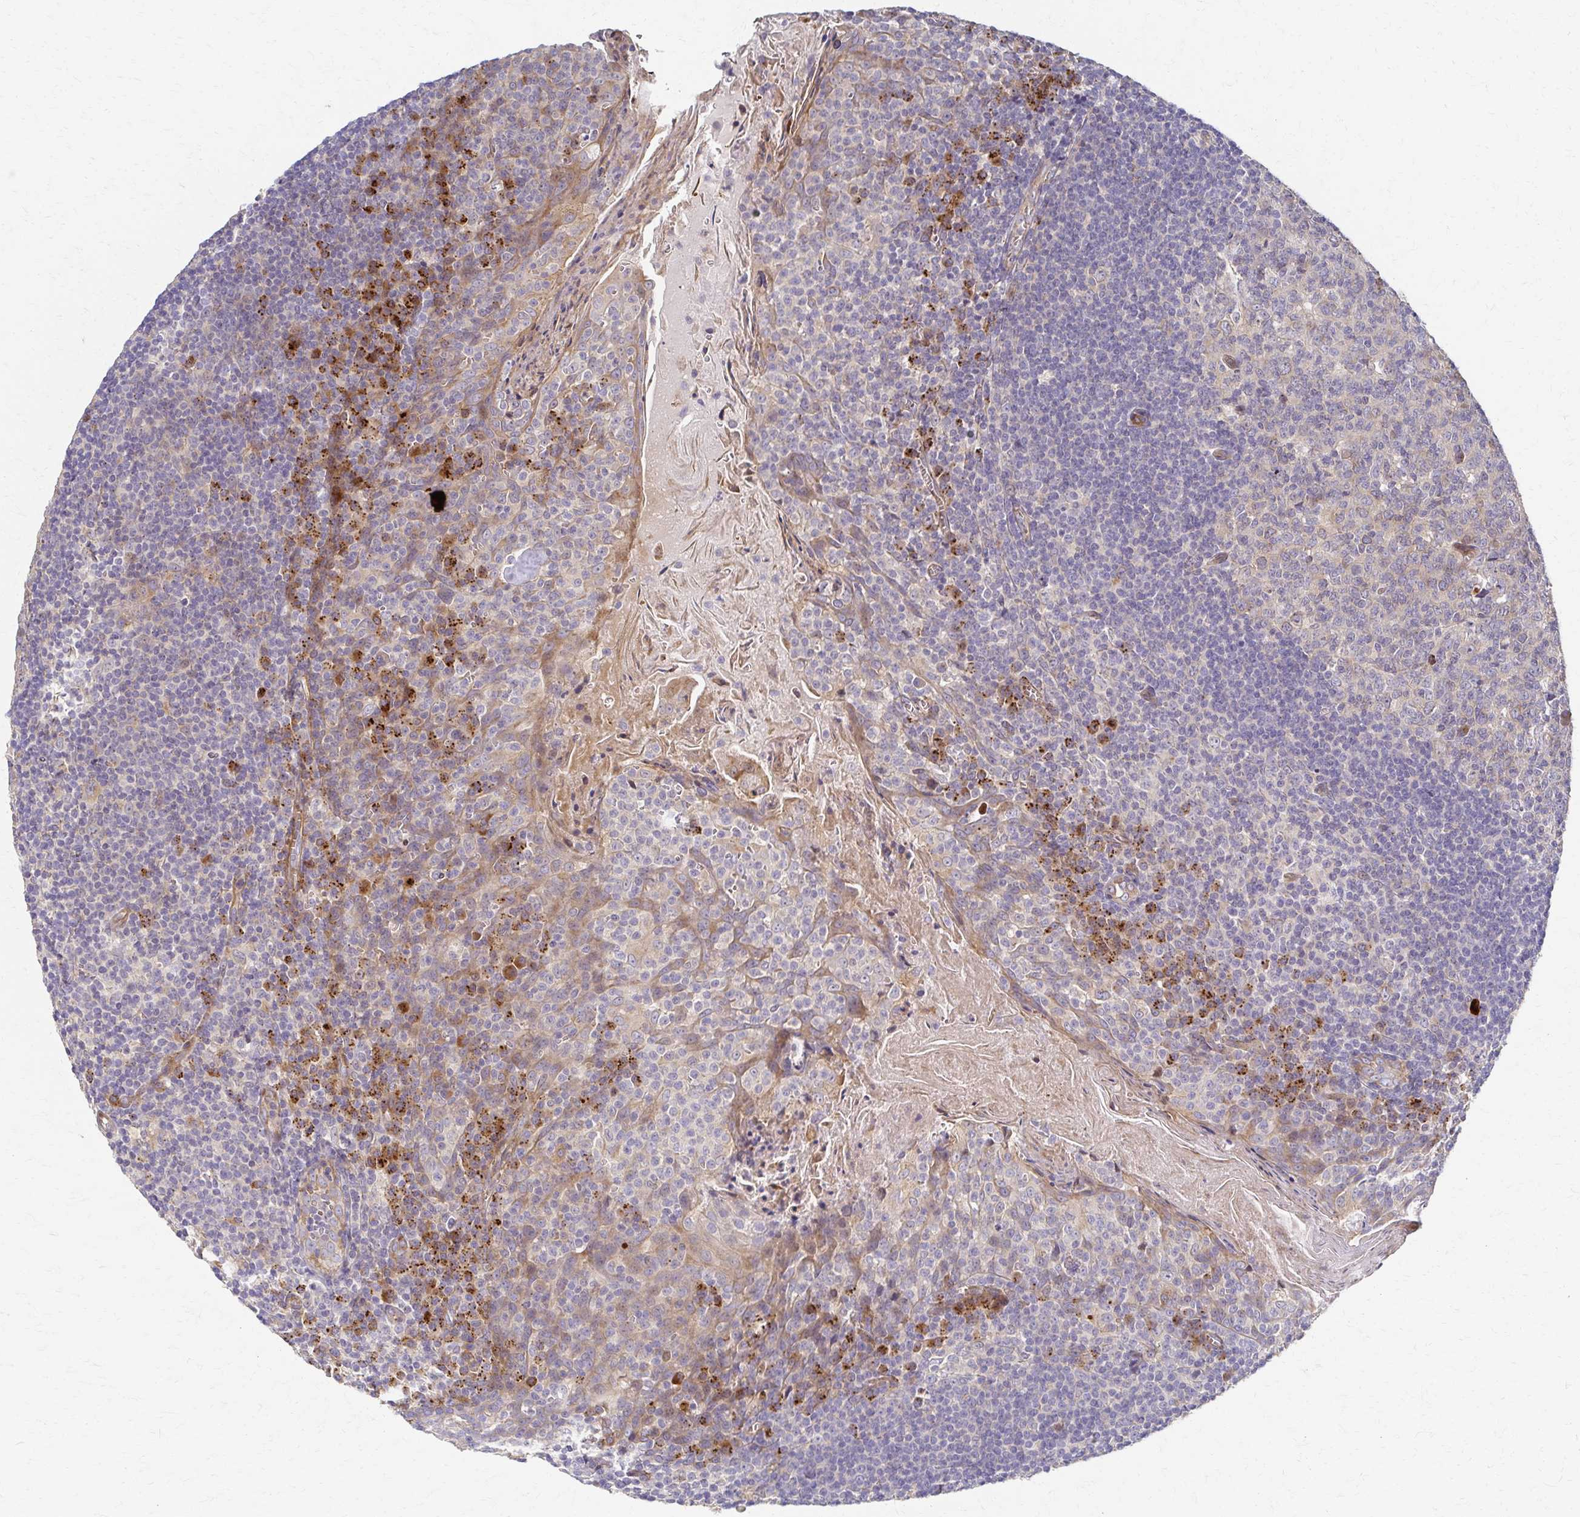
{"staining": {"intensity": "weak", "quantity": "<25%", "location": "cytoplasmic/membranous"}, "tissue": "tonsil", "cell_type": "Germinal center cells", "image_type": "normal", "snomed": [{"axis": "morphology", "description": "Normal tissue, NOS"}, {"axis": "topography", "description": "Tonsil"}], "caption": "The micrograph demonstrates no significant staining in germinal center cells of tonsil.", "gene": "SKA2", "patient": {"sex": "male", "age": 27}}